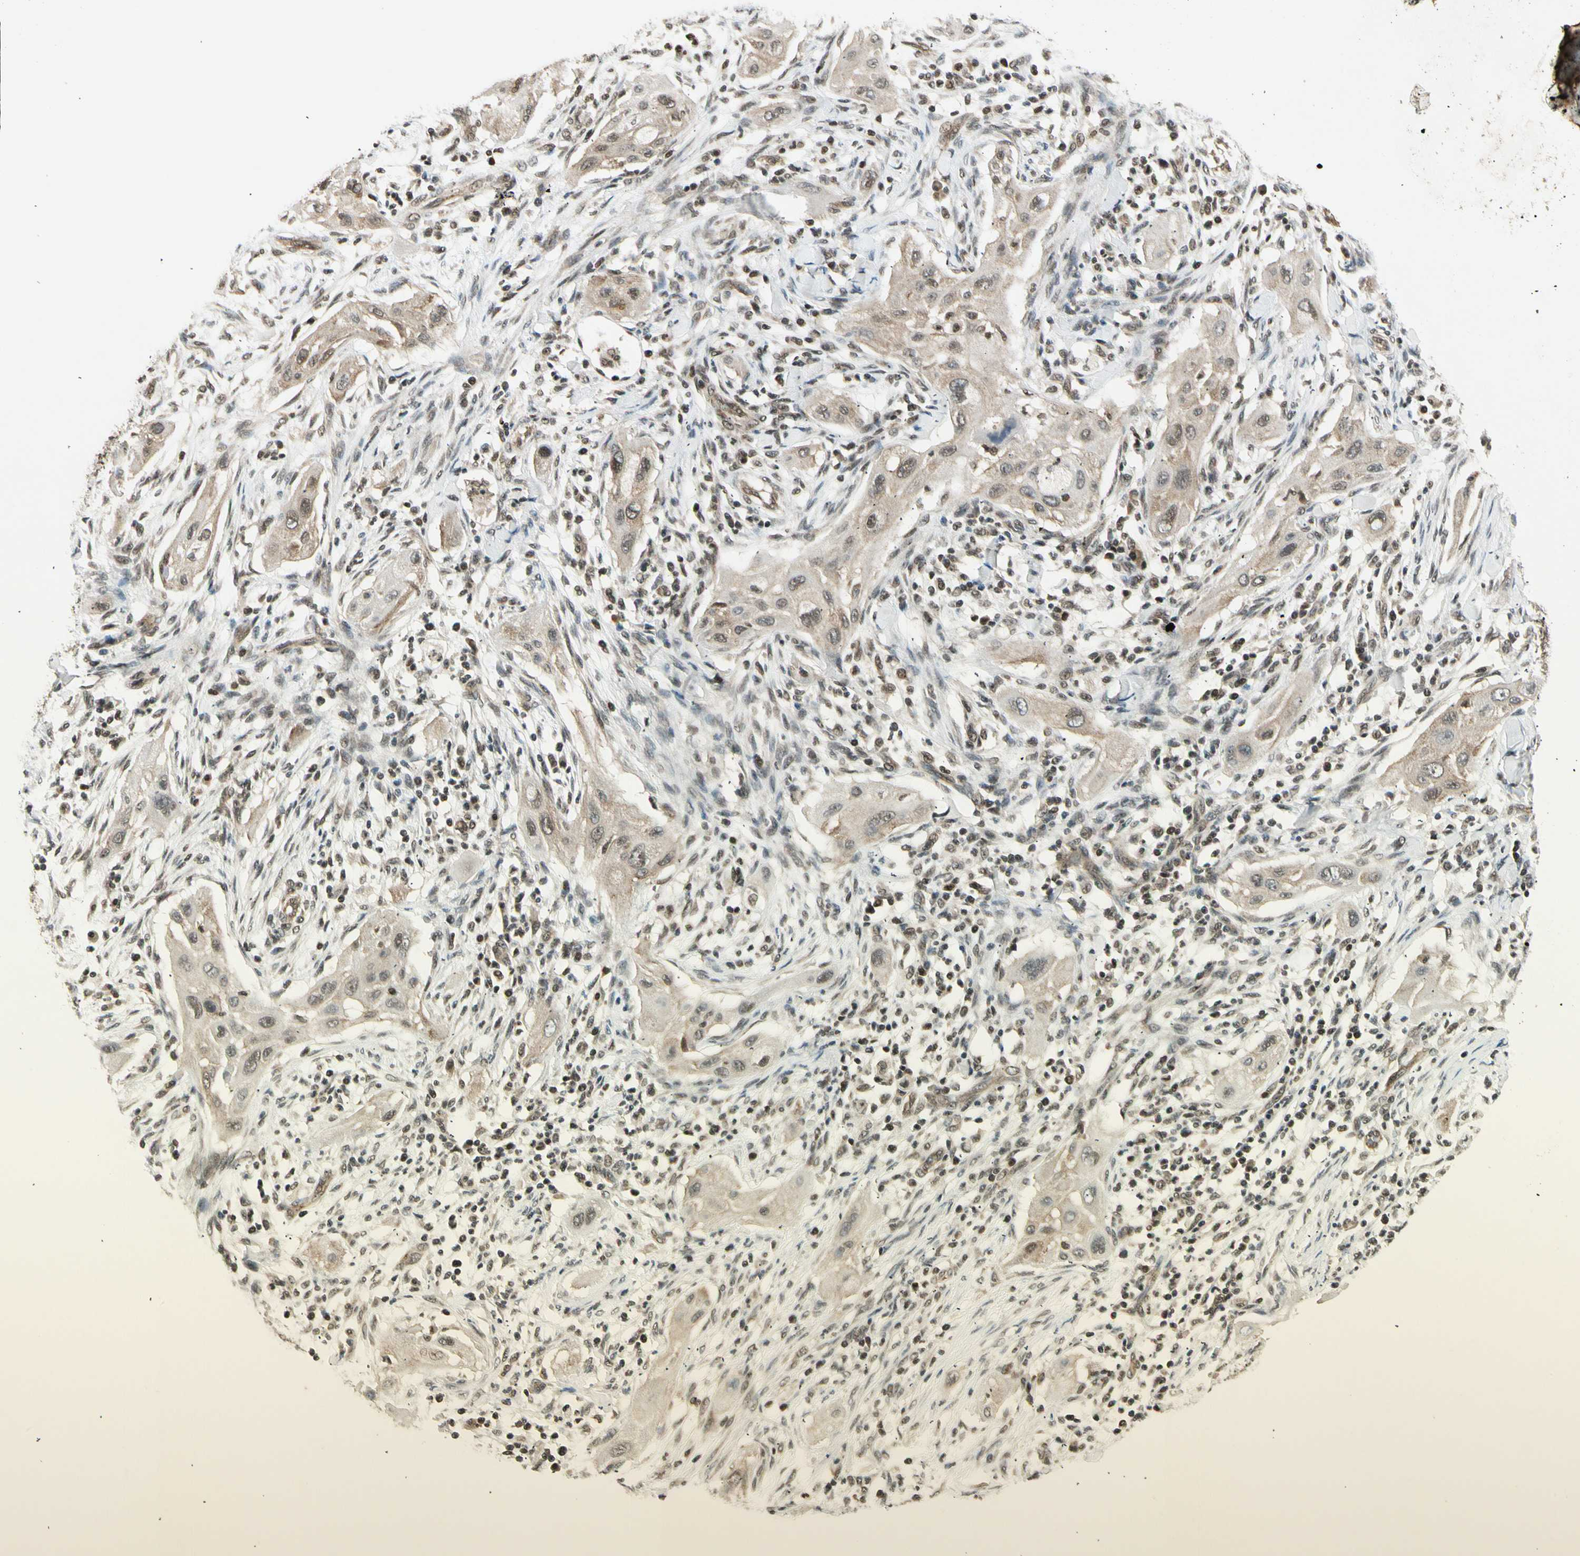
{"staining": {"intensity": "weak", "quantity": ">75%", "location": "cytoplasmic/membranous"}, "tissue": "lung cancer", "cell_type": "Tumor cells", "image_type": "cancer", "snomed": [{"axis": "morphology", "description": "Squamous cell carcinoma, NOS"}, {"axis": "topography", "description": "Lung"}], "caption": "Lung cancer tissue exhibits weak cytoplasmic/membranous positivity in about >75% of tumor cells, visualized by immunohistochemistry. (IHC, brightfield microscopy, high magnification).", "gene": "SMN2", "patient": {"sex": "female", "age": 47}}